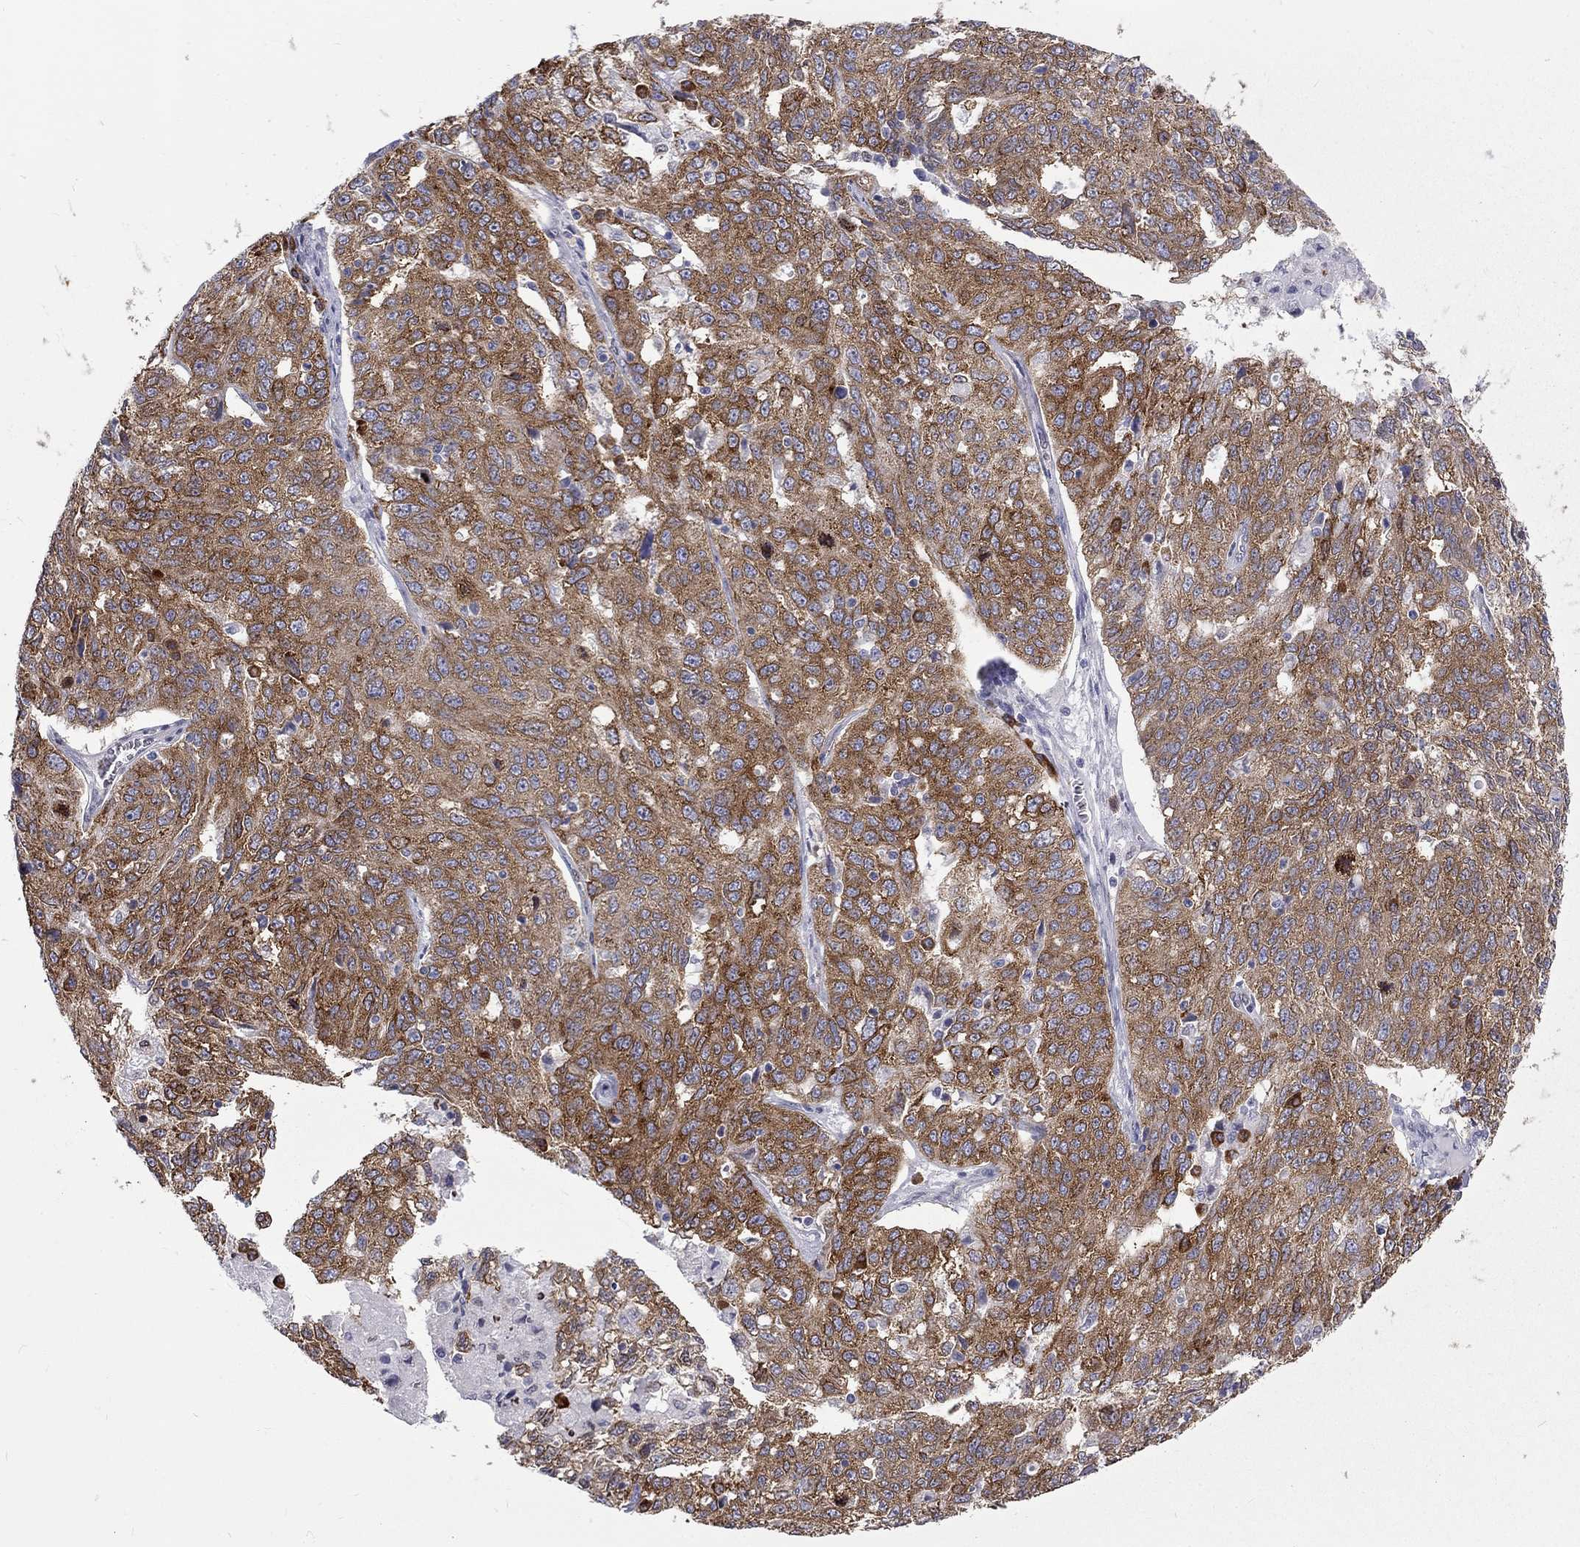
{"staining": {"intensity": "strong", "quantity": ">75%", "location": "cytoplasmic/membranous"}, "tissue": "ovarian cancer", "cell_type": "Tumor cells", "image_type": "cancer", "snomed": [{"axis": "morphology", "description": "Cystadenocarcinoma, serous, NOS"}, {"axis": "topography", "description": "Ovary"}], "caption": "Immunohistochemical staining of ovarian cancer (serous cystadenocarcinoma) demonstrates high levels of strong cytoplasmic/membranous protein positivity in about >75% of tumor cells.", "gene": "PABPC4", "patient": {"sex": "female", "age": 71}}